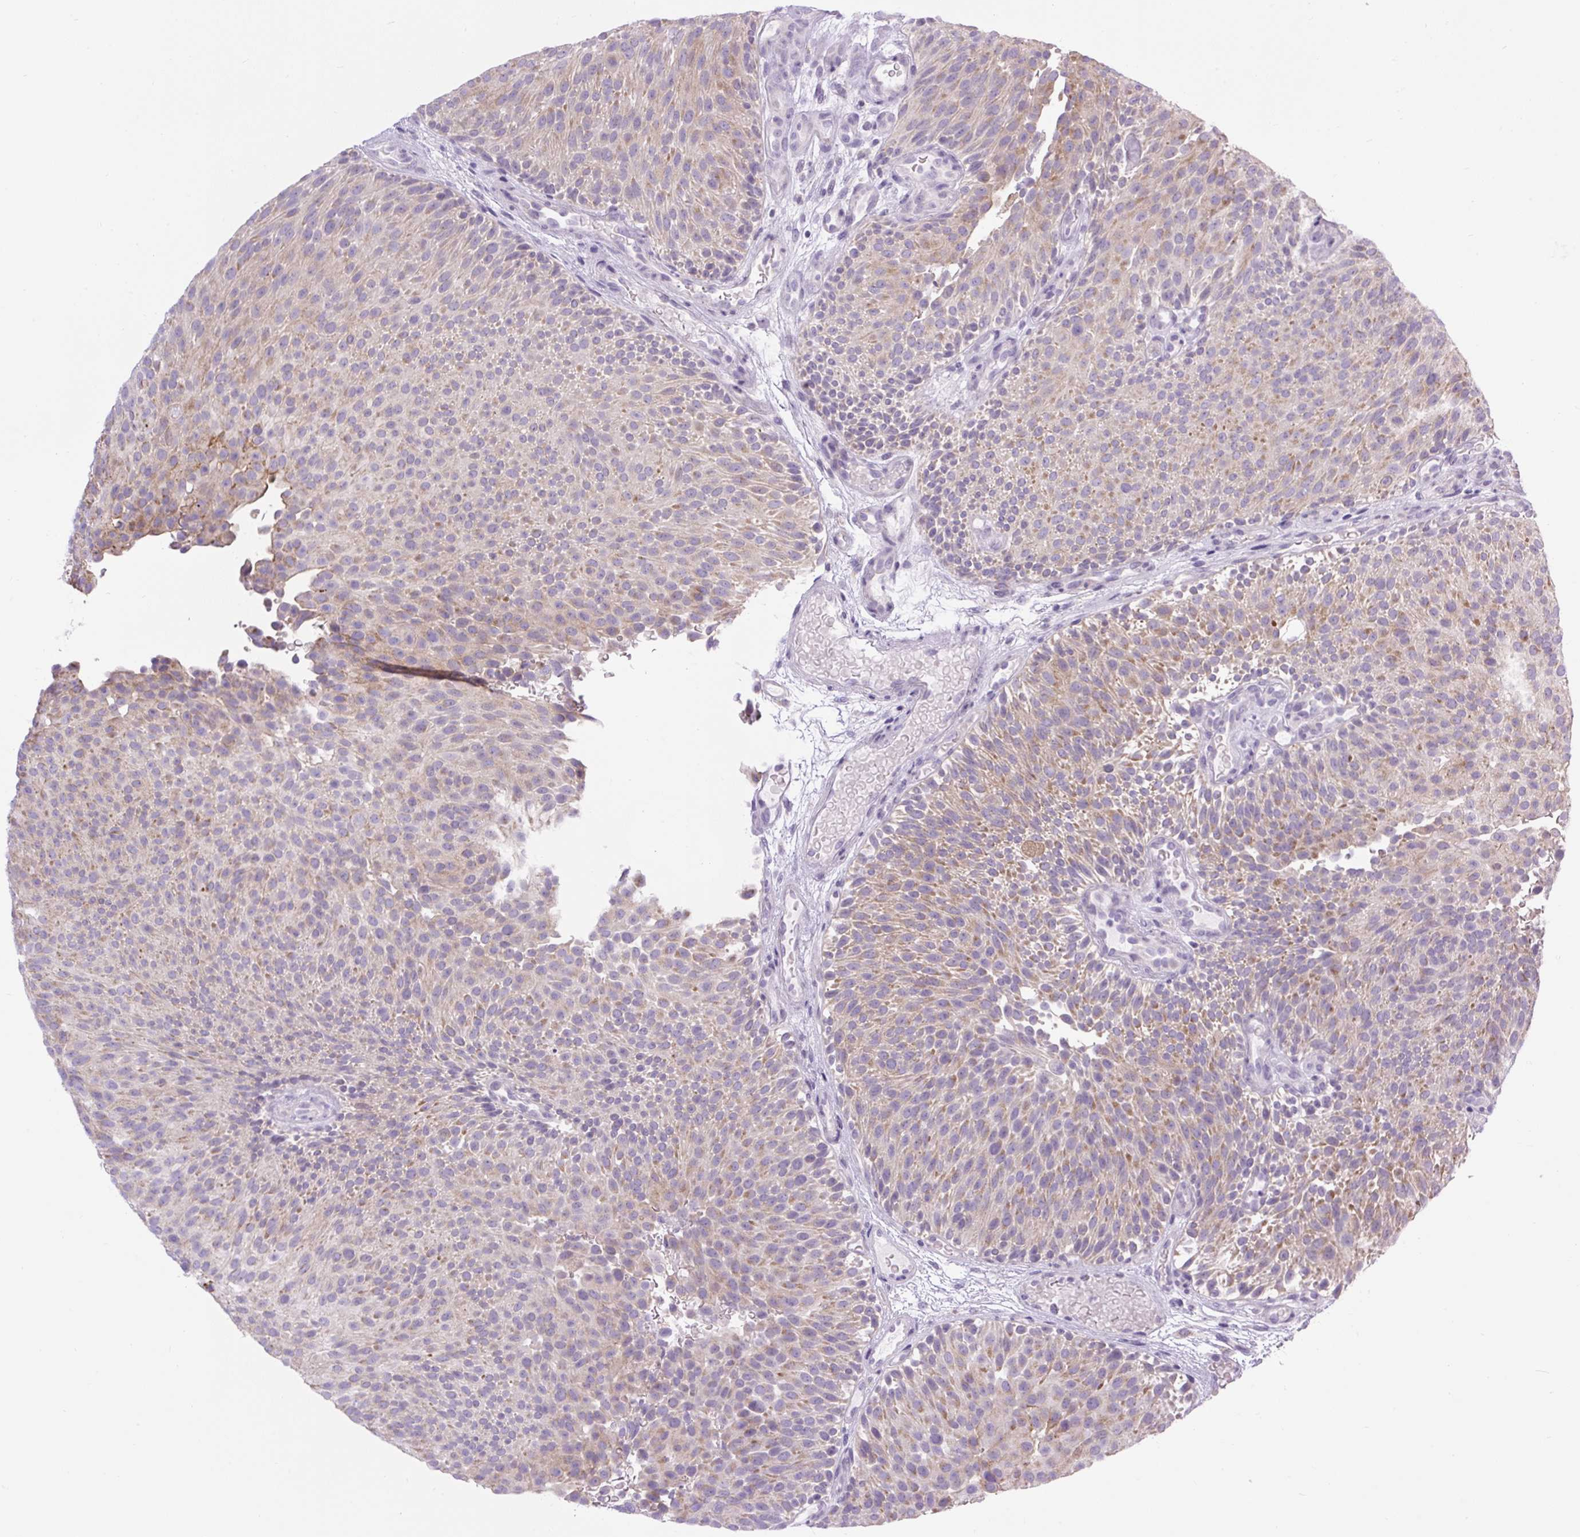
{"staining": {"intensity": "weak", "quantity": "25%-75%", "location": "cytoplasmic/membranous"}, "tissue": "urothelial cancer", "cell_type": "Tumor cells", "image_type": "cancer", "snomed": [{"axis": "morphology", "description": "Urothelial carcinoma, Low grade"}, {"axis": "topography", "description": "Urinary bladder"}], "caption": "IHC of low-grade urothelial carcinoma demonstrates low levels of weak cytoplasmic/membranous staining in about 25%-75% of tumor cells.", "gene": "RNASE10", "patient": {"sex": "male", "age": 78}}